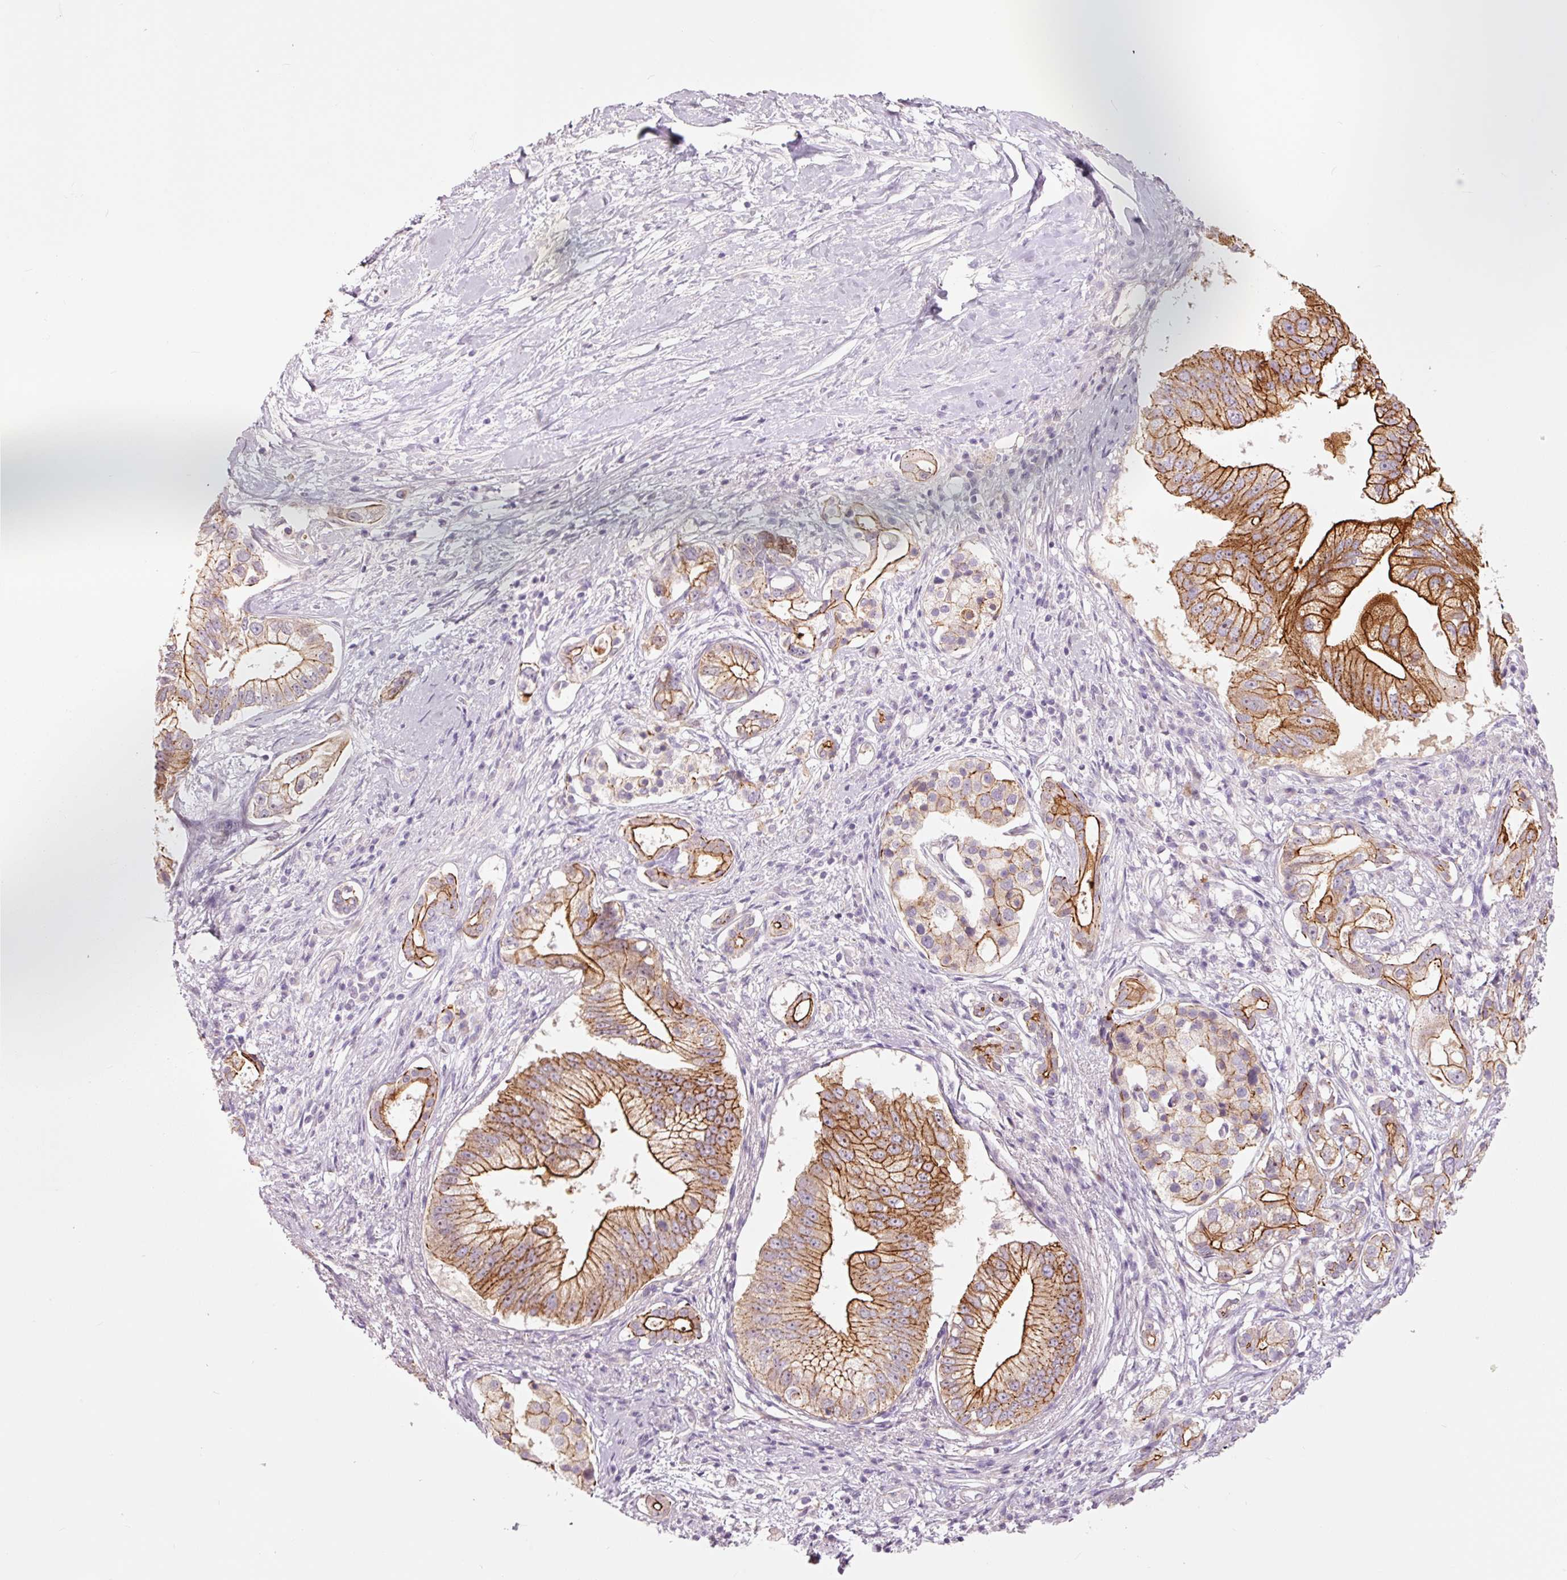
{"staining": {"intensity": "strong", "quantity": ">75%", "location": "cytoplasmic/membranous"}, "tissue": "pancreatic cancer", "cell_type": "Tumor cells", "image_type": "cancer", "snomed": [{"axis": "morphology", "description": "Adenocarcinoma, NOS"}, {"axis": "topography", "description": "Pancreas"}], "caption": "Immunohistochemical staining of pancreatic adenocarcinoma exhibits strong cytoplasmic/membranous protein staining in about >75% of tumor cells.", "gene": "DAPP1", "patient": {"sex": "male", "age": 70}}